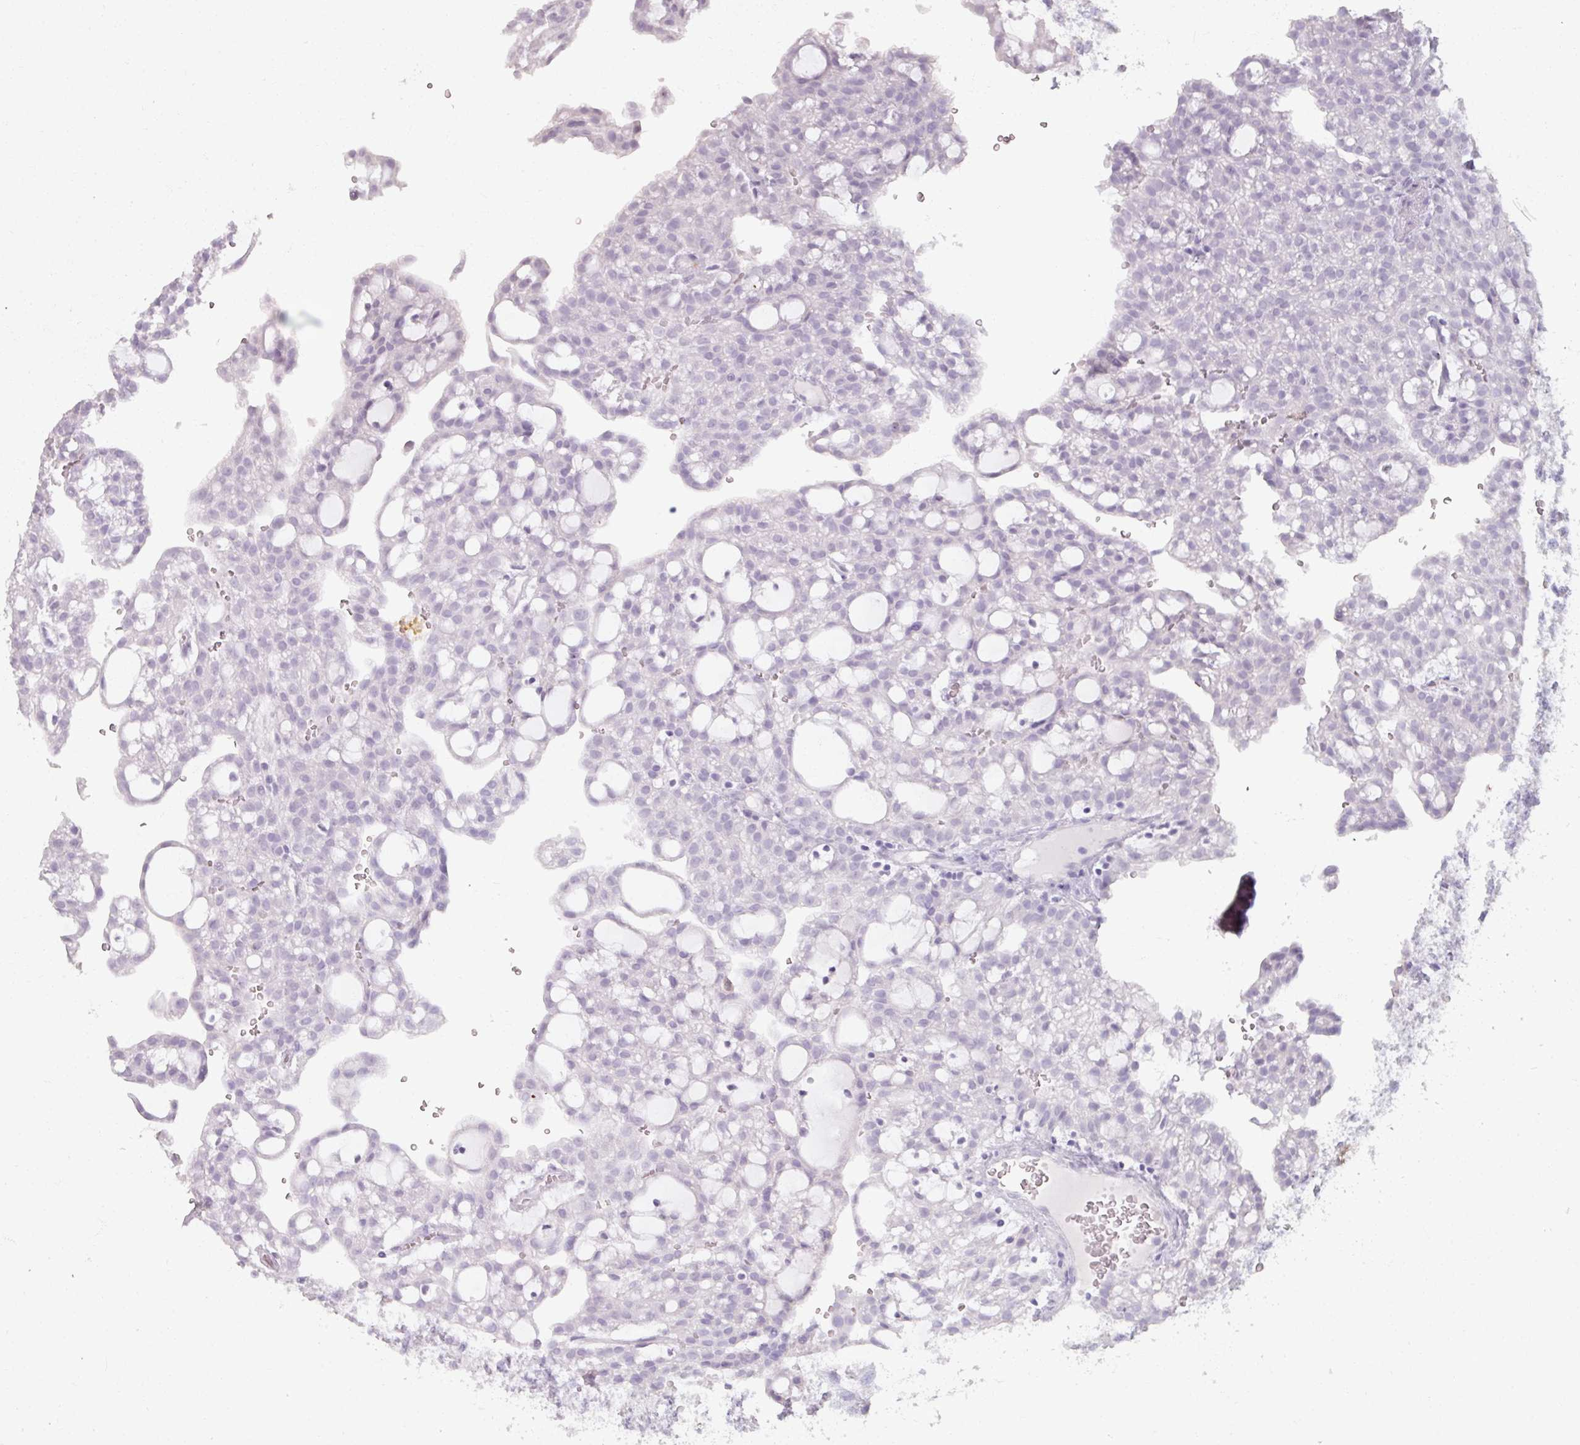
{"staining": {"intensity": "negative", "quantity": "none", "location": "none"}, "tissue": "renal cancer", "cell_type": "Tumor cells", "image_type": "cancer", "snomed": [{"axis": "morphology", "description": "Adenocarcinoma, NOS"}, {"axis": "topography", "description": "Kidney"}], "caption": "Micrograph shows no significant protein expression in tumor cells of renal cancer (adenocarcinoma).", "gene": "ARG1", "patient": {"sex": "male", "age": 63}}